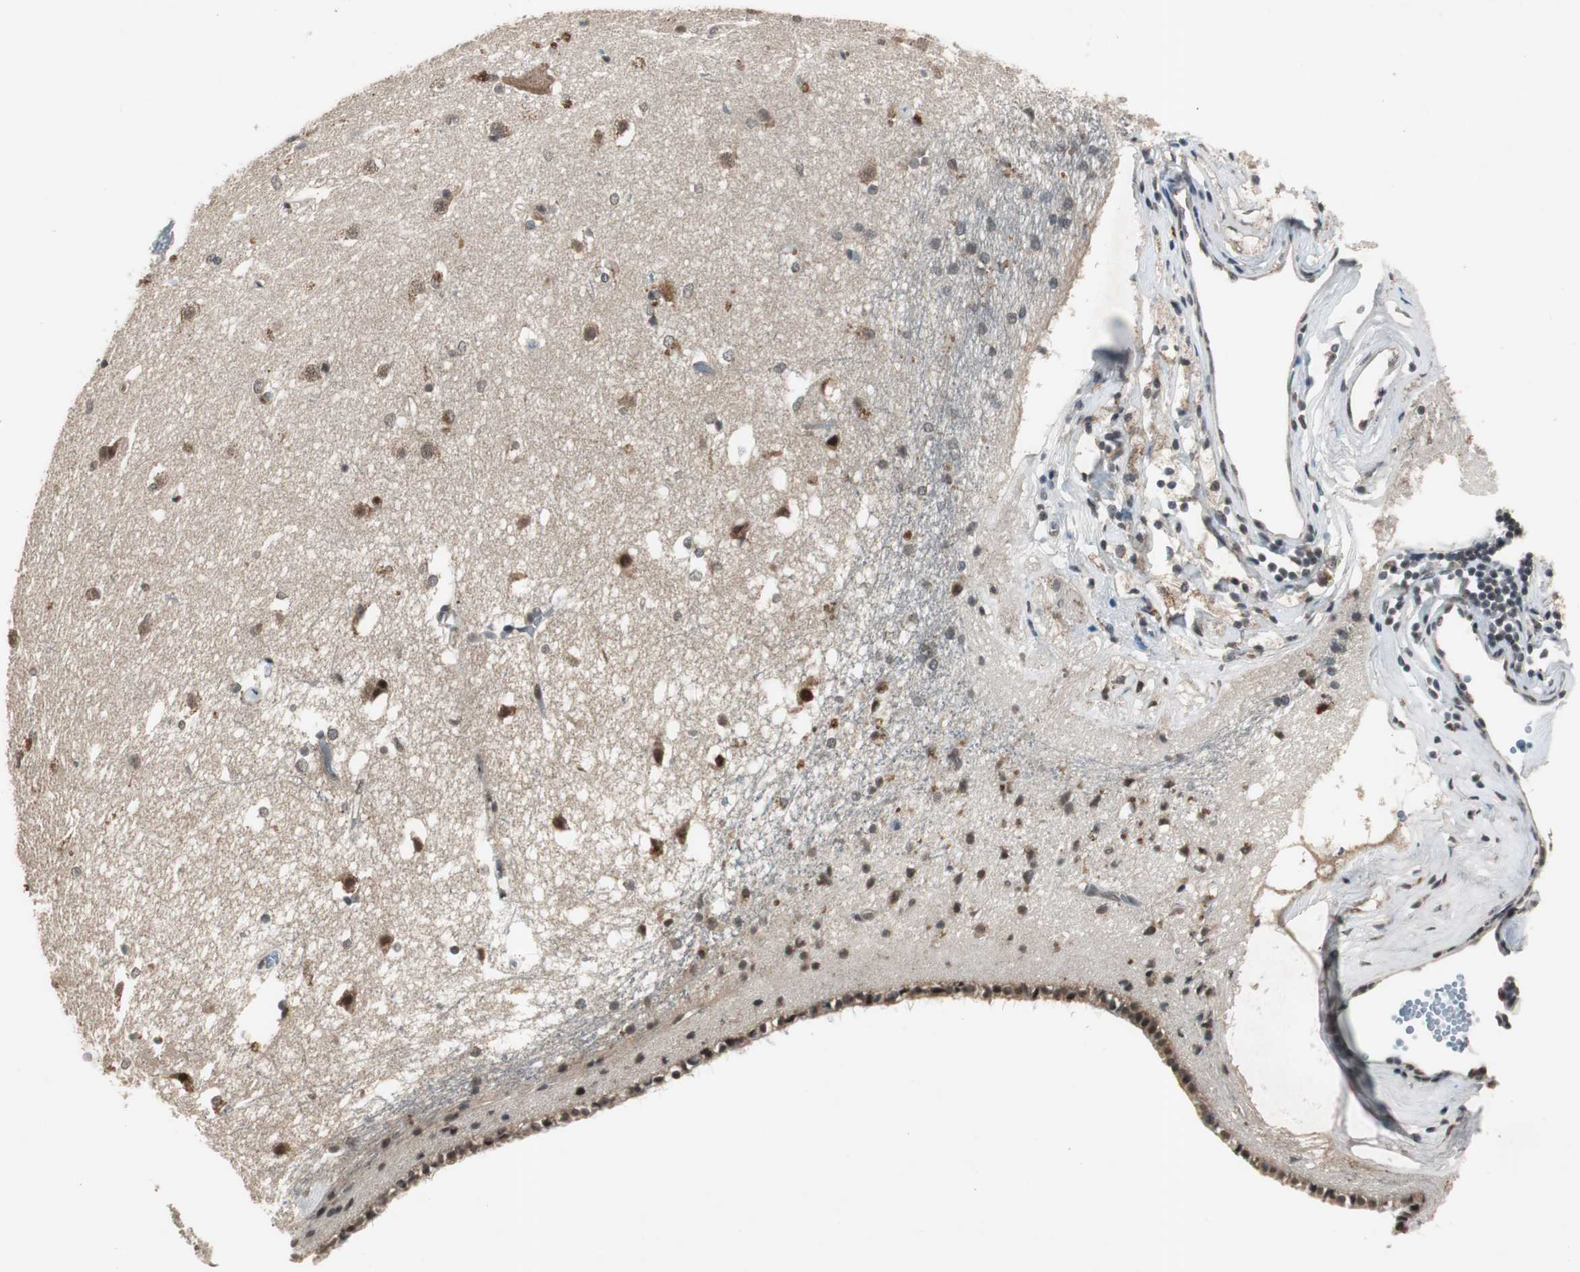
{"staining": {"intensity": "weak", "quantity": "25%-75%", "location": "cytoplasmic/membranous,nuclear"}, "tissue": "caudate", "cell_type": "Glial cells", "image_type": "normal", "snomed": [{"axis": "morphology", "description": "Normal tissue, NOS"}, {"axis": "topography", "description": "Lateral ventricle wall"}], "caption": "Brown immunohistochemical staining in unremarkable caudate exhibits weak cytoplasmic/membranous,nuclear expression in approximately 25%-75% of glial cells.", "gene": "BOLA1", "patient": {"sex": "female", "age": 19}}